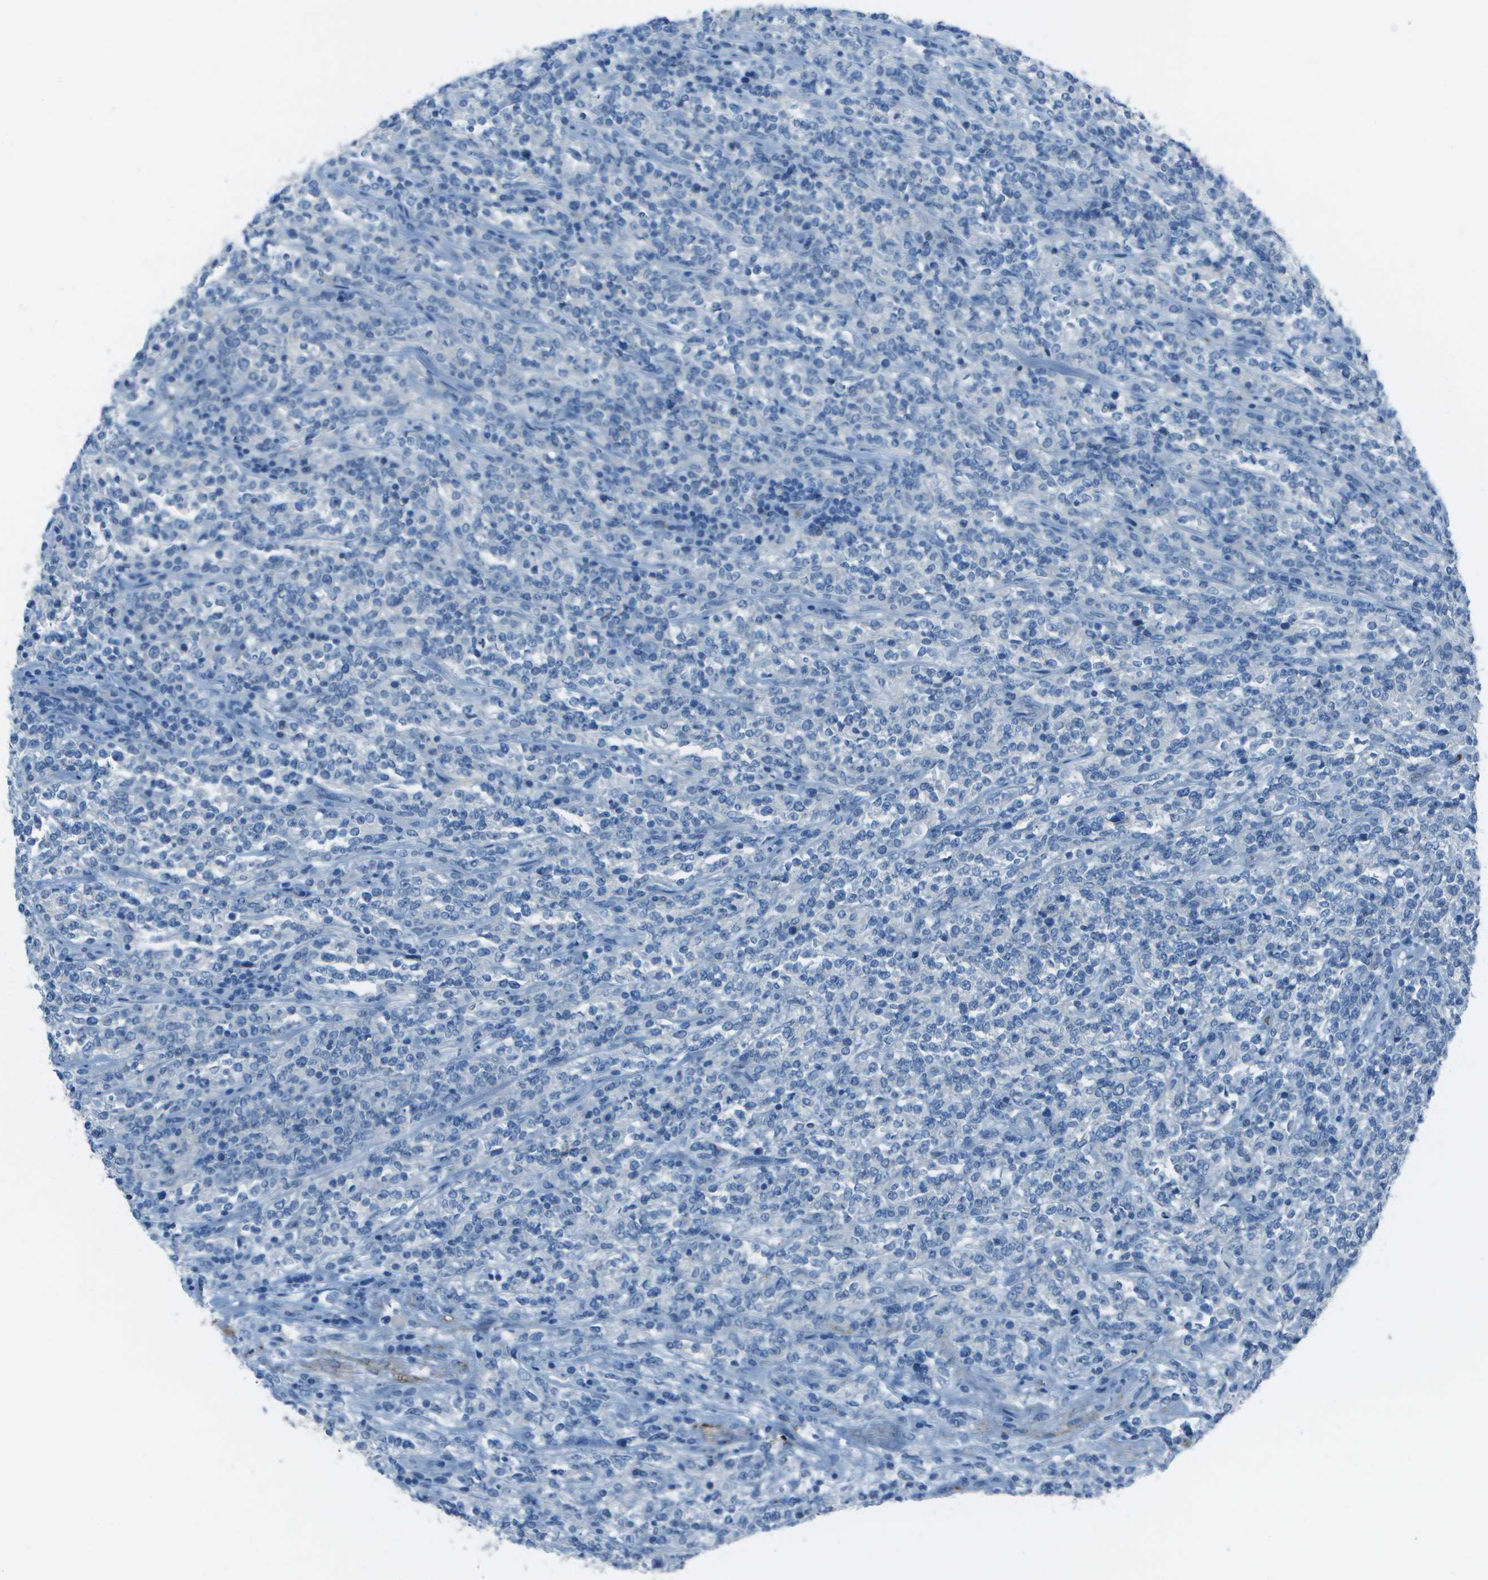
{"staining": {"intensity": "negative", "quantity": "none", "location": "none"}, "tissue": "lymphoma", "cell_type": "Tumor cells", "image_type": "cancer", "snomed": [{"axis": "morphology", "description": "Malignant lymphoma, non-Hodgkin's type, High grade"}, {"axis": "topography", "description": "Soft tissue"}], "caption": "High power microscopy photomicrograph of an immunohistochemistry image of high-grade malignant lymphoma, non-Hodgkin's type, revealing no significant positivity in tumor cells. (Stains: DAB (3,3'-diaminobenzidine) immunohistochemistry with hematoxylin counter stain, Microscopy: brightfield microscopy at high magnification).", "gene": "ASL", "patient": {"sex": "male", "age": 18}}